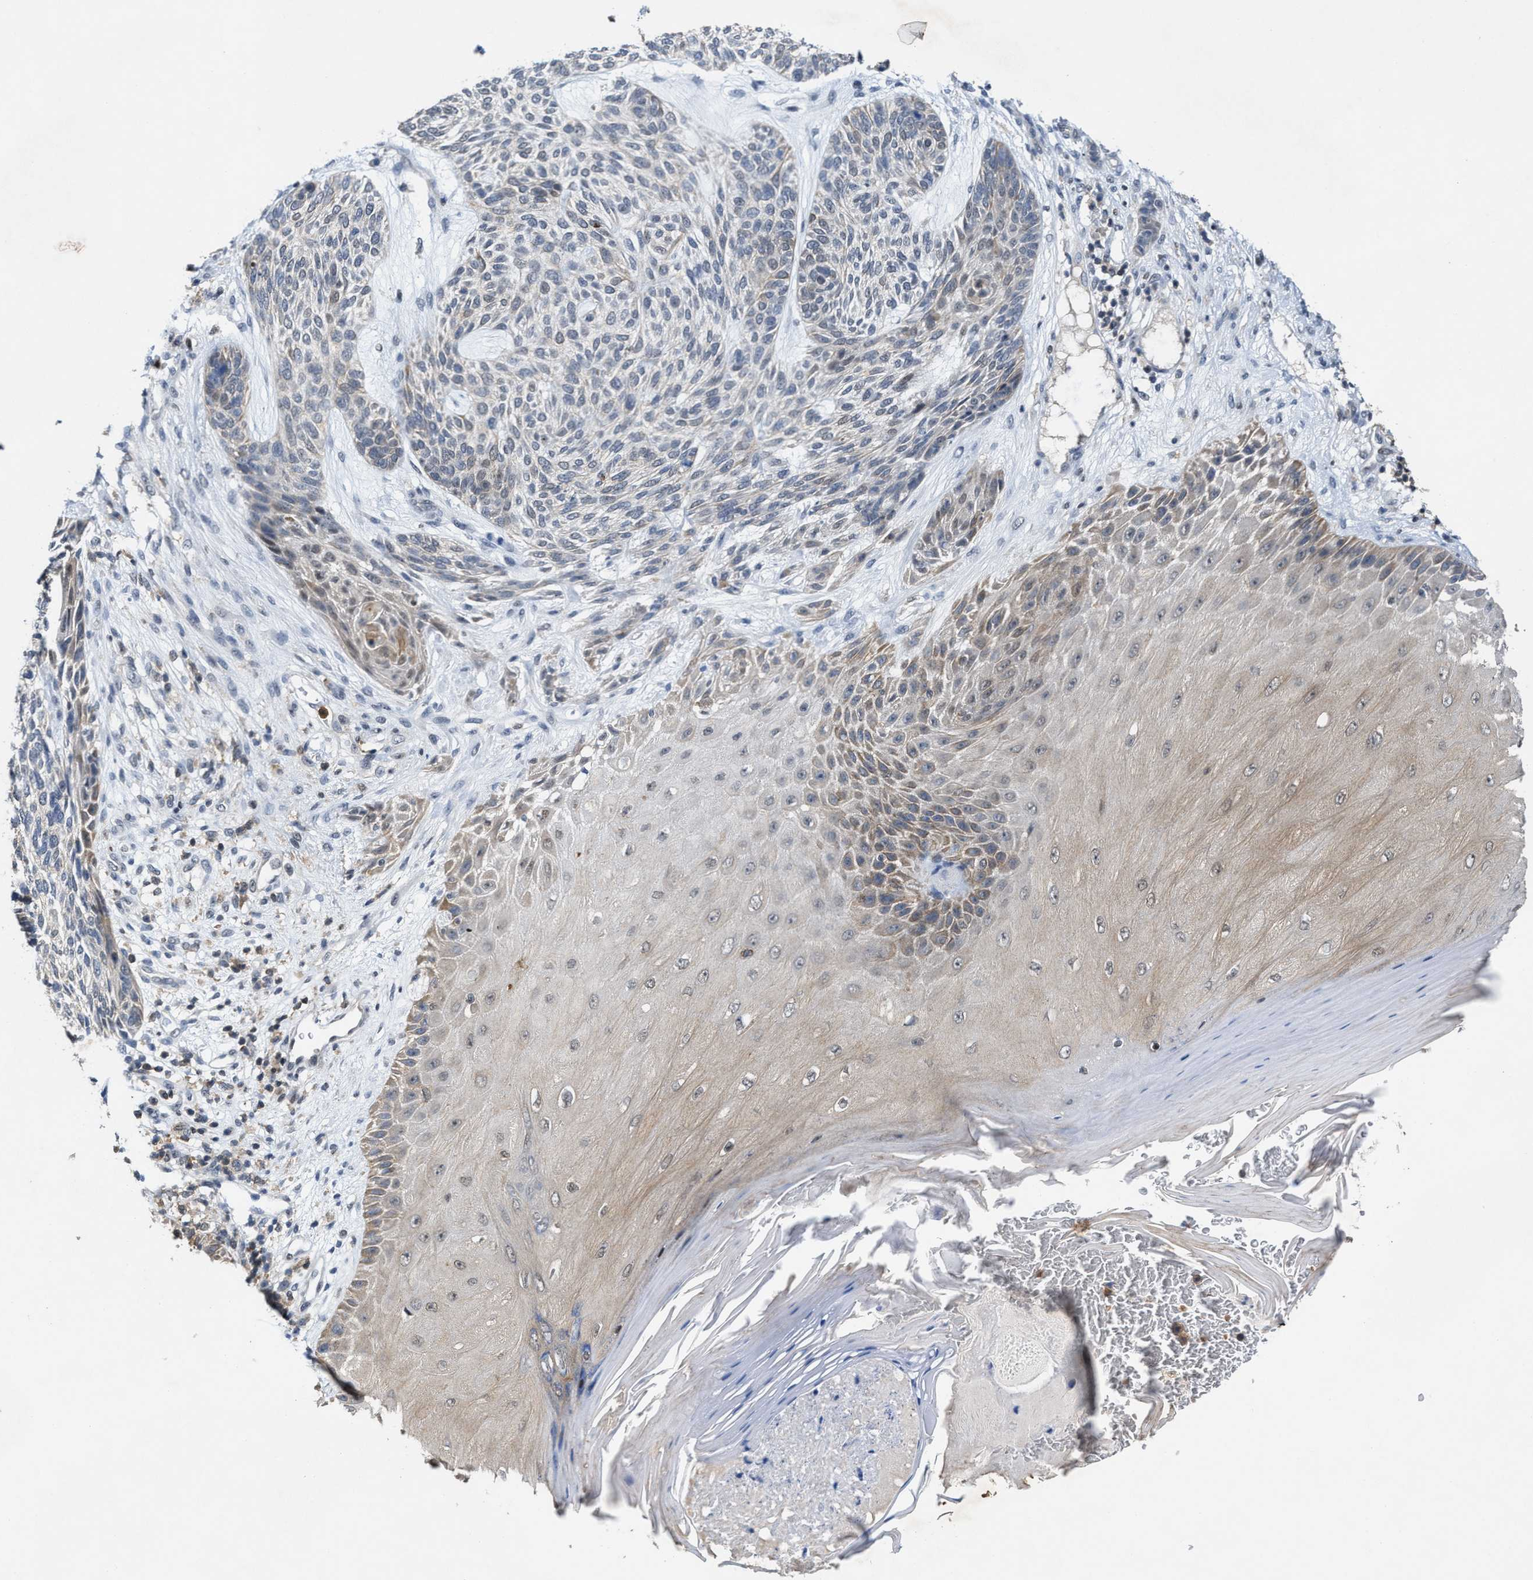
{"staining": {"intensity": "weak", "quantity": "<25%", "location": "cytoplasmic/membranous"}, "tissue": "skin cancer", "cell_type": "Tumor cells", "image_type": "cancer", "snomed": [{"axis": "morphology", "description": "Basal cell carcinoma"}, {"axis": "topography", "description": "Skin"}], "caption": "The photomicrograph reveals no staining of tumor cells in skin basal cell carcinoma. Brightfield microscopy of IHC stained with DAB (brown) and hematoxylin (blue), captured at high magnification.", "gene": "FGD3", "patient": {"sex": "male", "age": 55}}